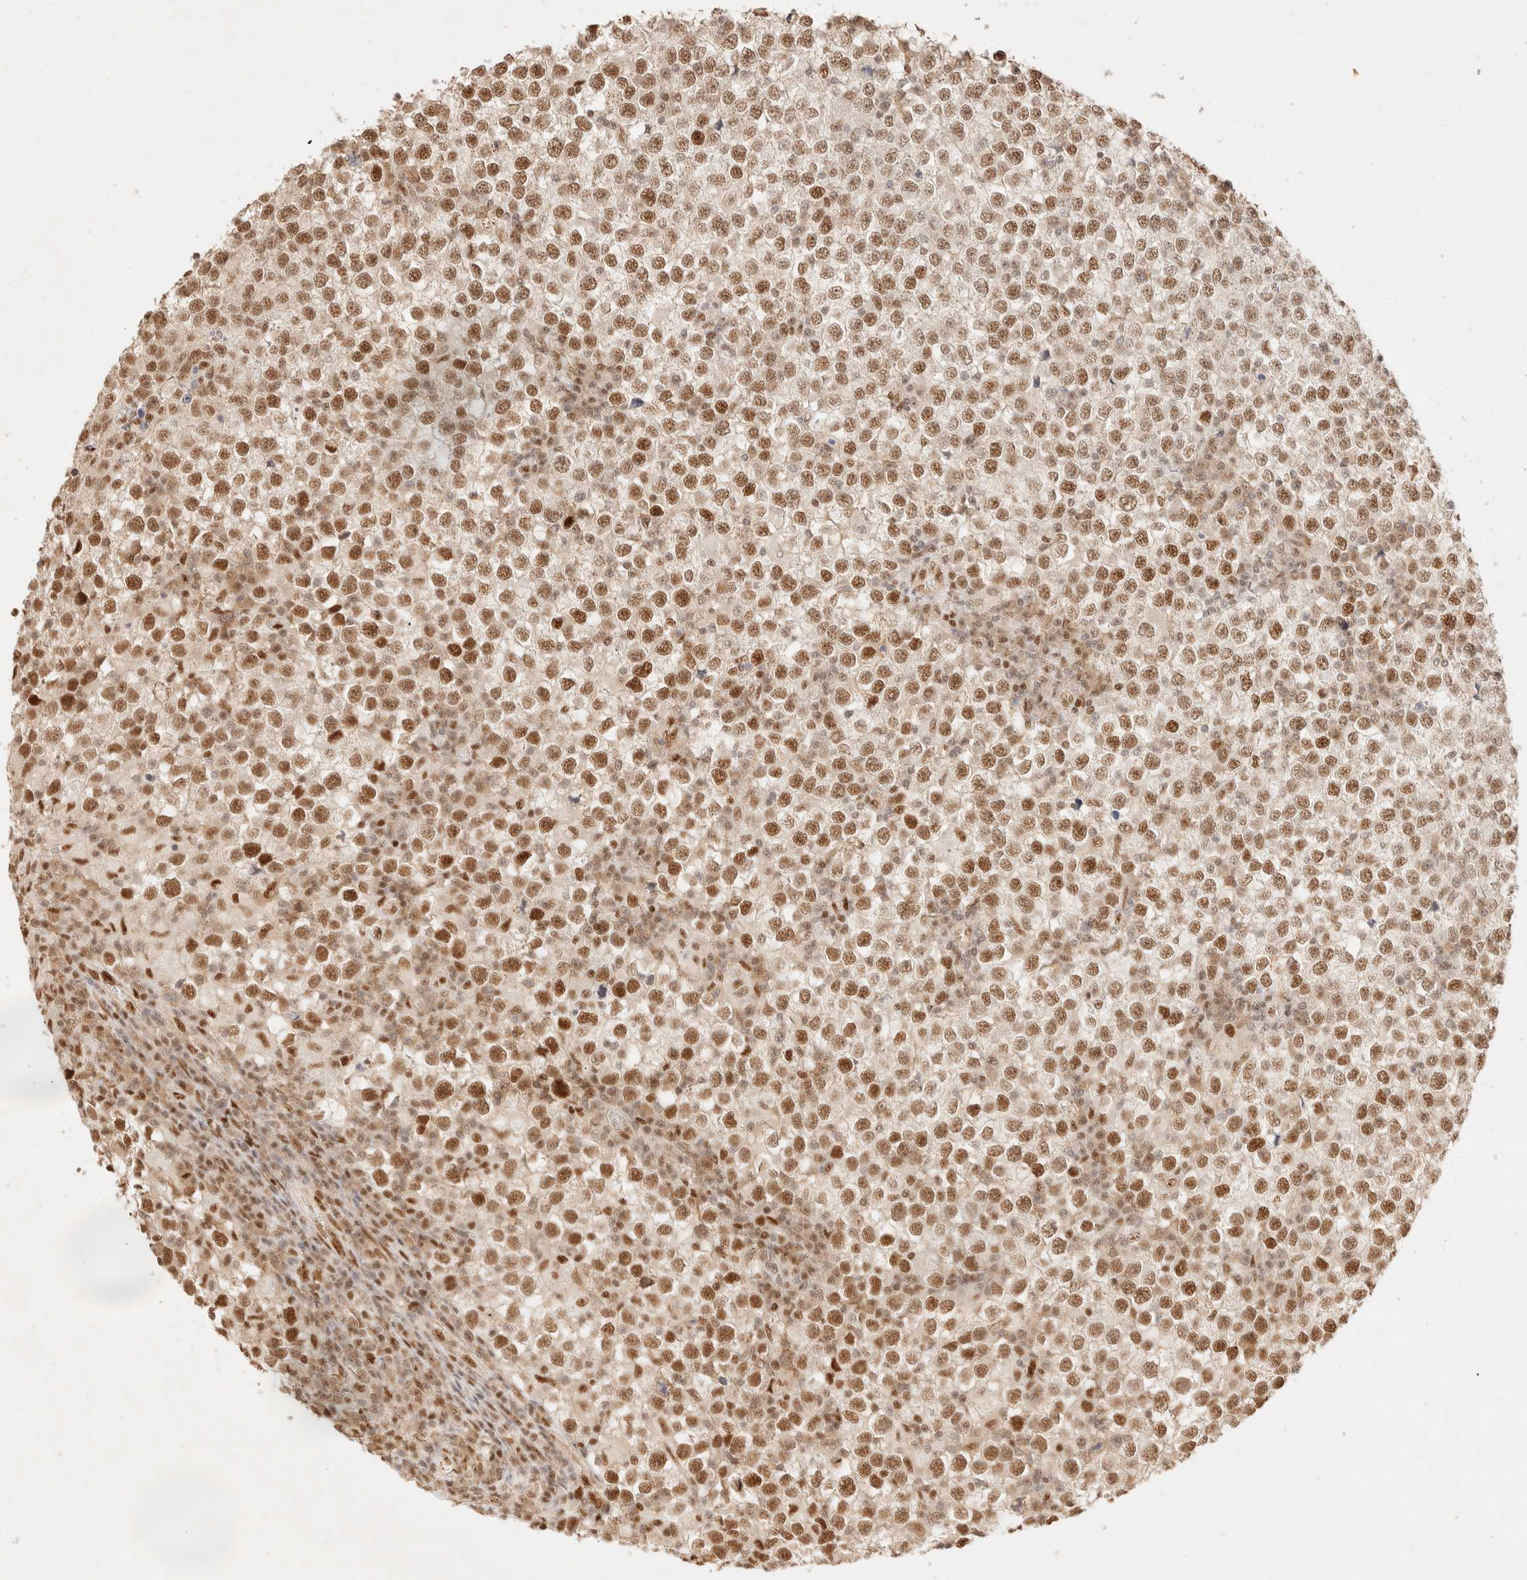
{"staining": {"intensity": "moderate", "quantity": ">75%", "location": "nuclear"}, "tissue": "testis cancer", "cell_type": "Tumor cells", "image_type": "cancer", "snomed": [{"axis": "morphology", "description": "Seminoma, NOS"}, {"axis": "topography", "description": "Testis"}], "caption": "Immunohistochemistry photomicrograph of testis cancer stained for a protein (brown), which demonstrates medium levels of moderate nuclear positivity in approximately >75% of tumor cells.", "gene": "ZNF768", "patient": {"sex": "male", "age": 65}}